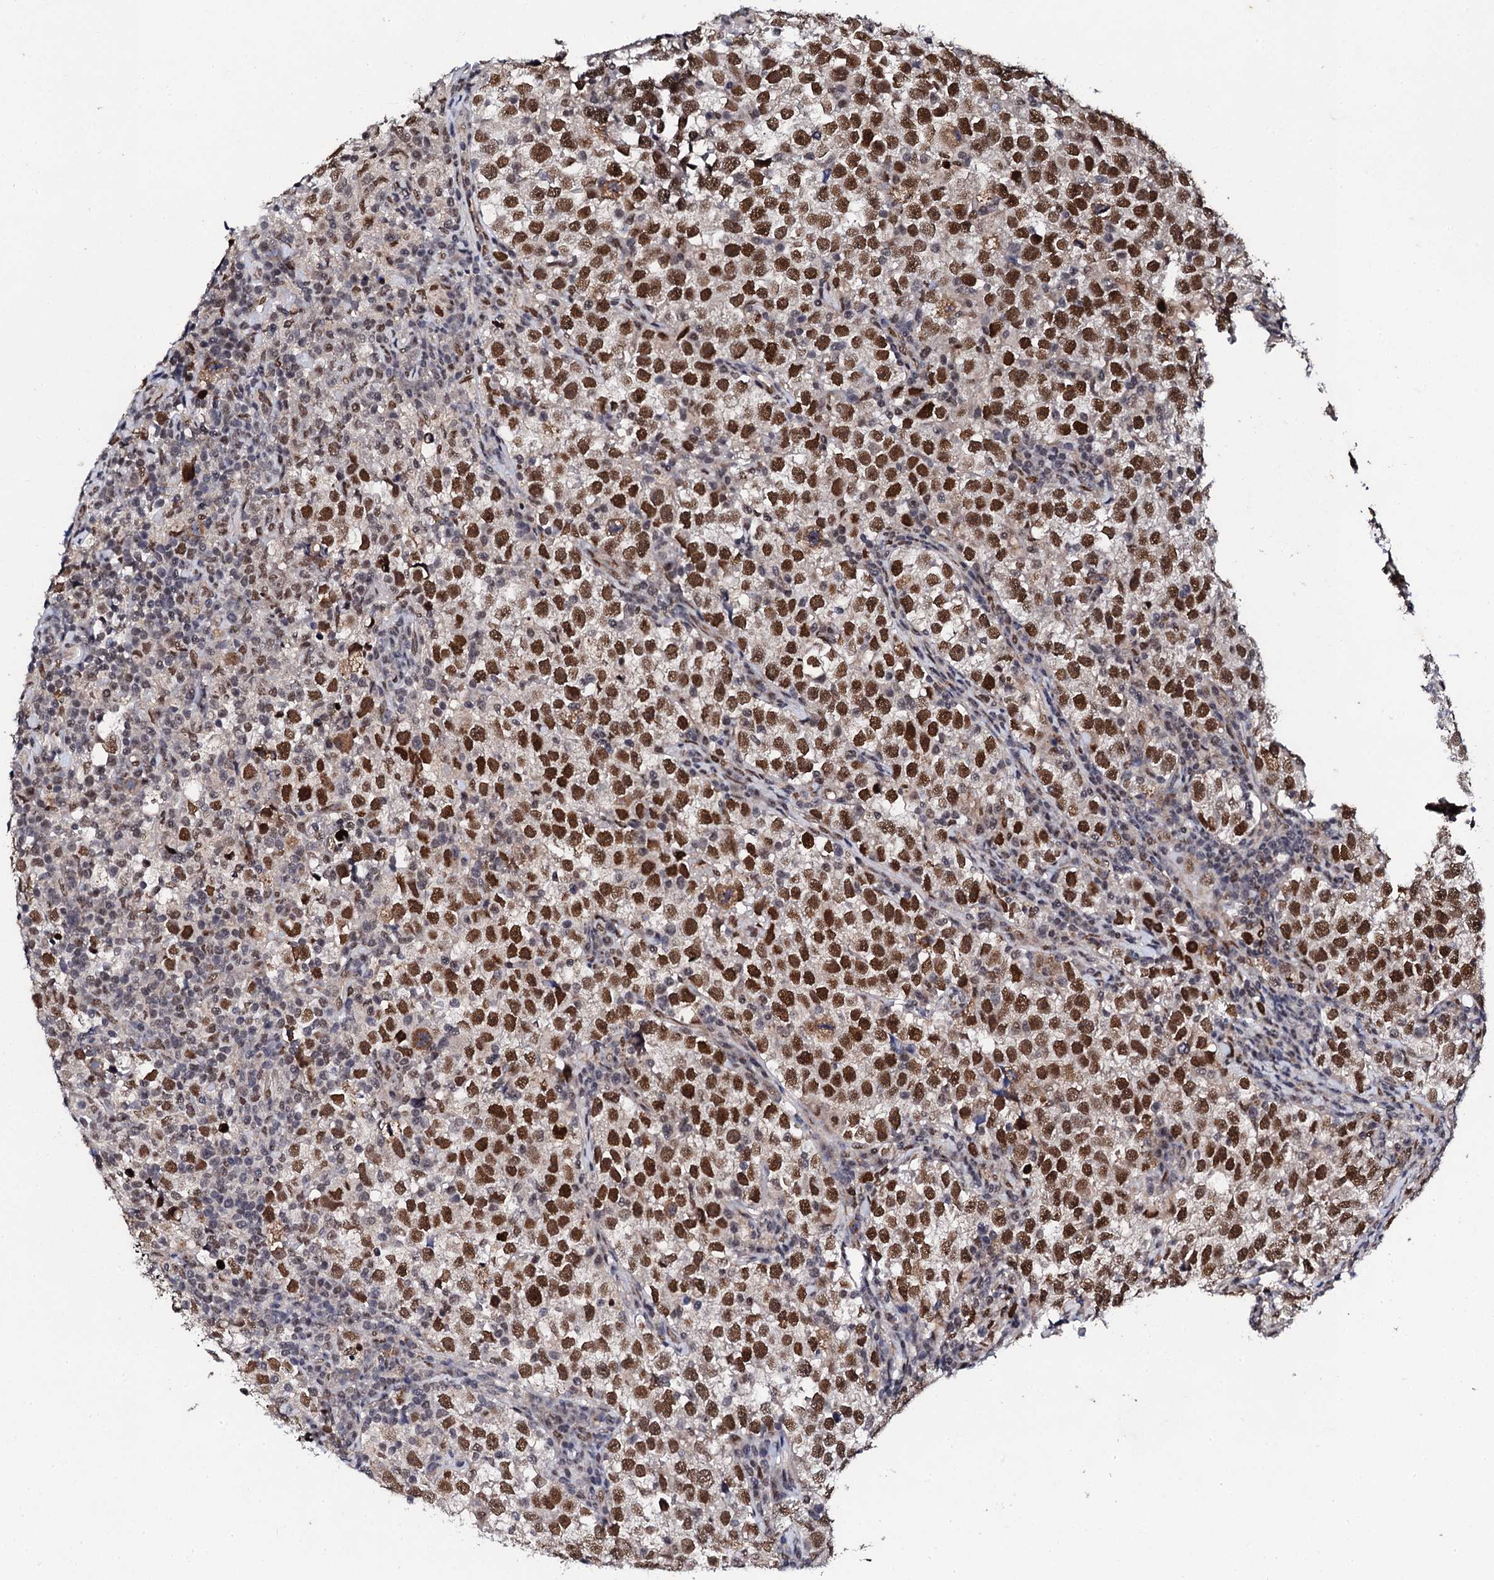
{"staining": {"intensity": "strong", "quantity": ">75%", "location": "nuclear"}, "tissue": "testis cancer", "cell_type": "Tumor cells", "image_type": "cancer", "snomed": [{"axis": "morphology", "description": "Normal tissue, NOS"}, {"axis": "morphology", "description": "Seminoma, NOS"}, {"axis": "topography", "description": "Testis"}], "caption": "Tumor cells exhibit high levels of strong nuclear expression in about >75% of cells in testis seminoma.", "gene": "CSTF3", "patient": {"sex": "male", "age": 43}}